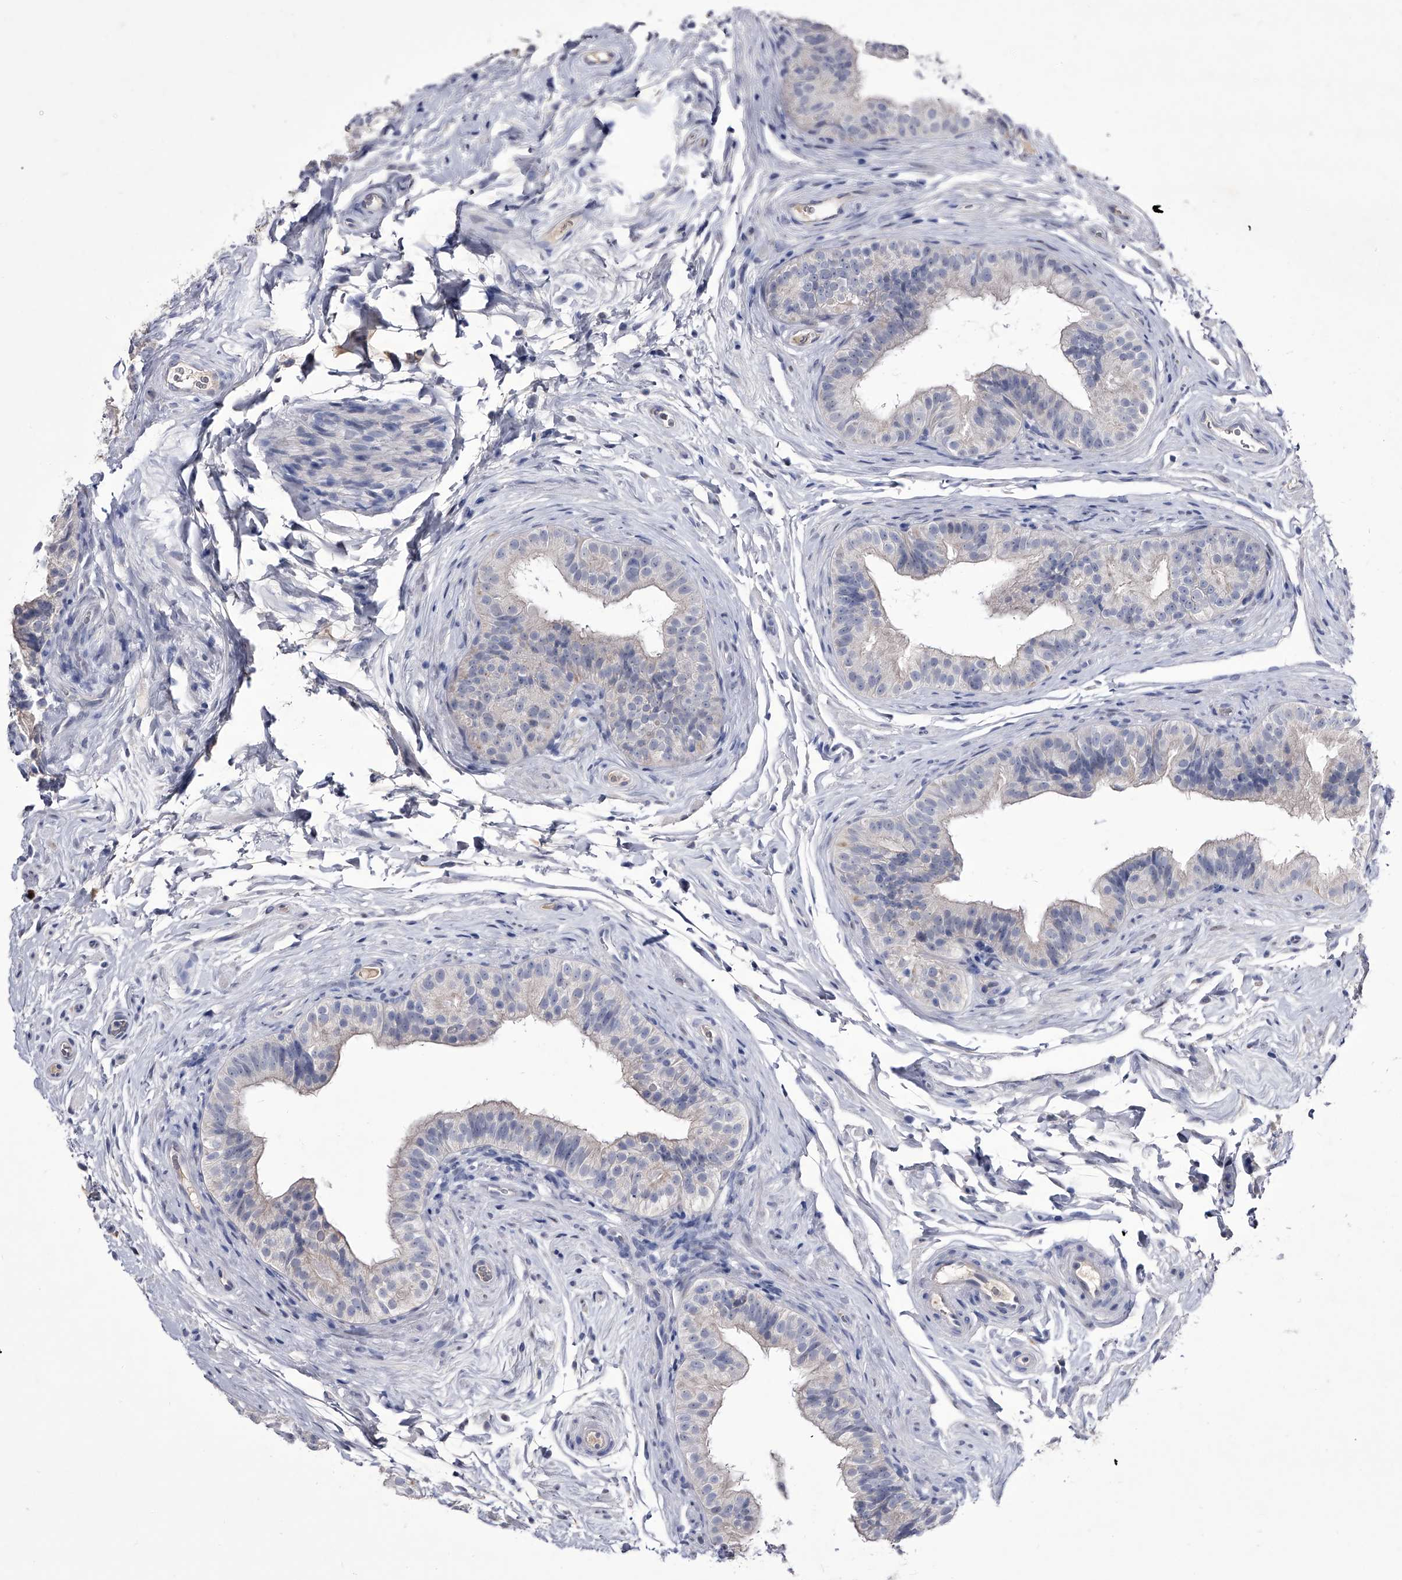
{"staining": {"intensity": "negative", "quantity": "none", "location": "none"}, "tissue": "epididymis", "cell_type": "Glandular cells", "image_type": "normal", "snomed": [{"axis": "morphology", "description": "Normal tissue, NOS"}, {"axis": "topography", "description": "Epididymis"}], "caption": "Human epididymis stained for a protein using IHC exhibits no staining in glandular cells.", "gene": "CRISP2", "patient": {"sex": "male", "age": 49}}